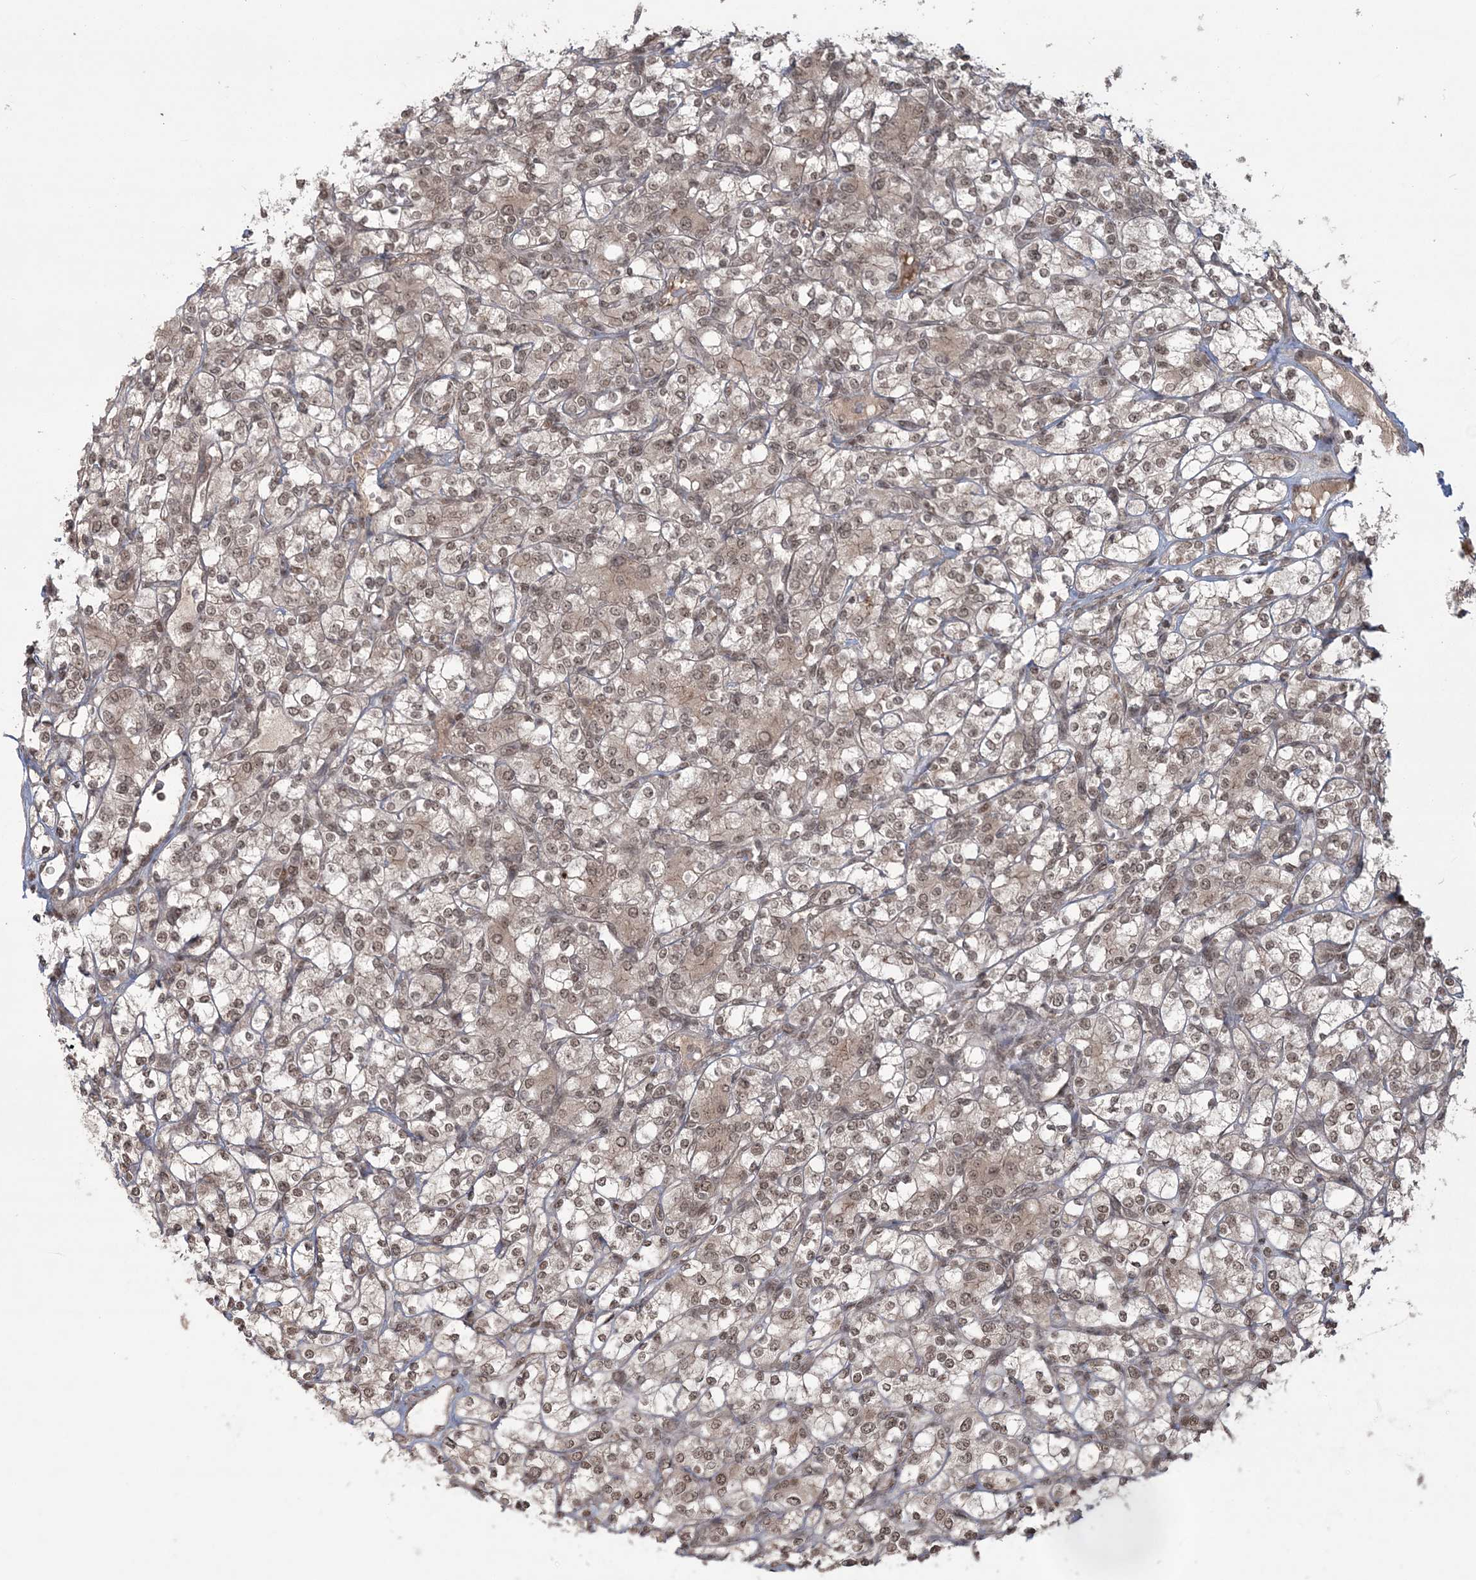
{"staining": {"intensity": "weak", "quantity": ">75%", "location": "cytoplasmic/membranous,nuclear"}, "tissue": "renal cancer", "cell_type": "Tumor cells", "image_type": "cancer", "snomed": [{"axis": "morphology", "description": "Adenocarcinoma, NOS"}, {"axis": "topography", "description": "Kidney"}], "caption": "Tumor cells reveal low levels of weak cytoplasmic/membranous and nuclear staining in approximately >75% of cells in human renal cancer. Nuclei are stained in blue.", "gene": "EPB41L4A", "patient": {"sex": "male", "age": 77}}